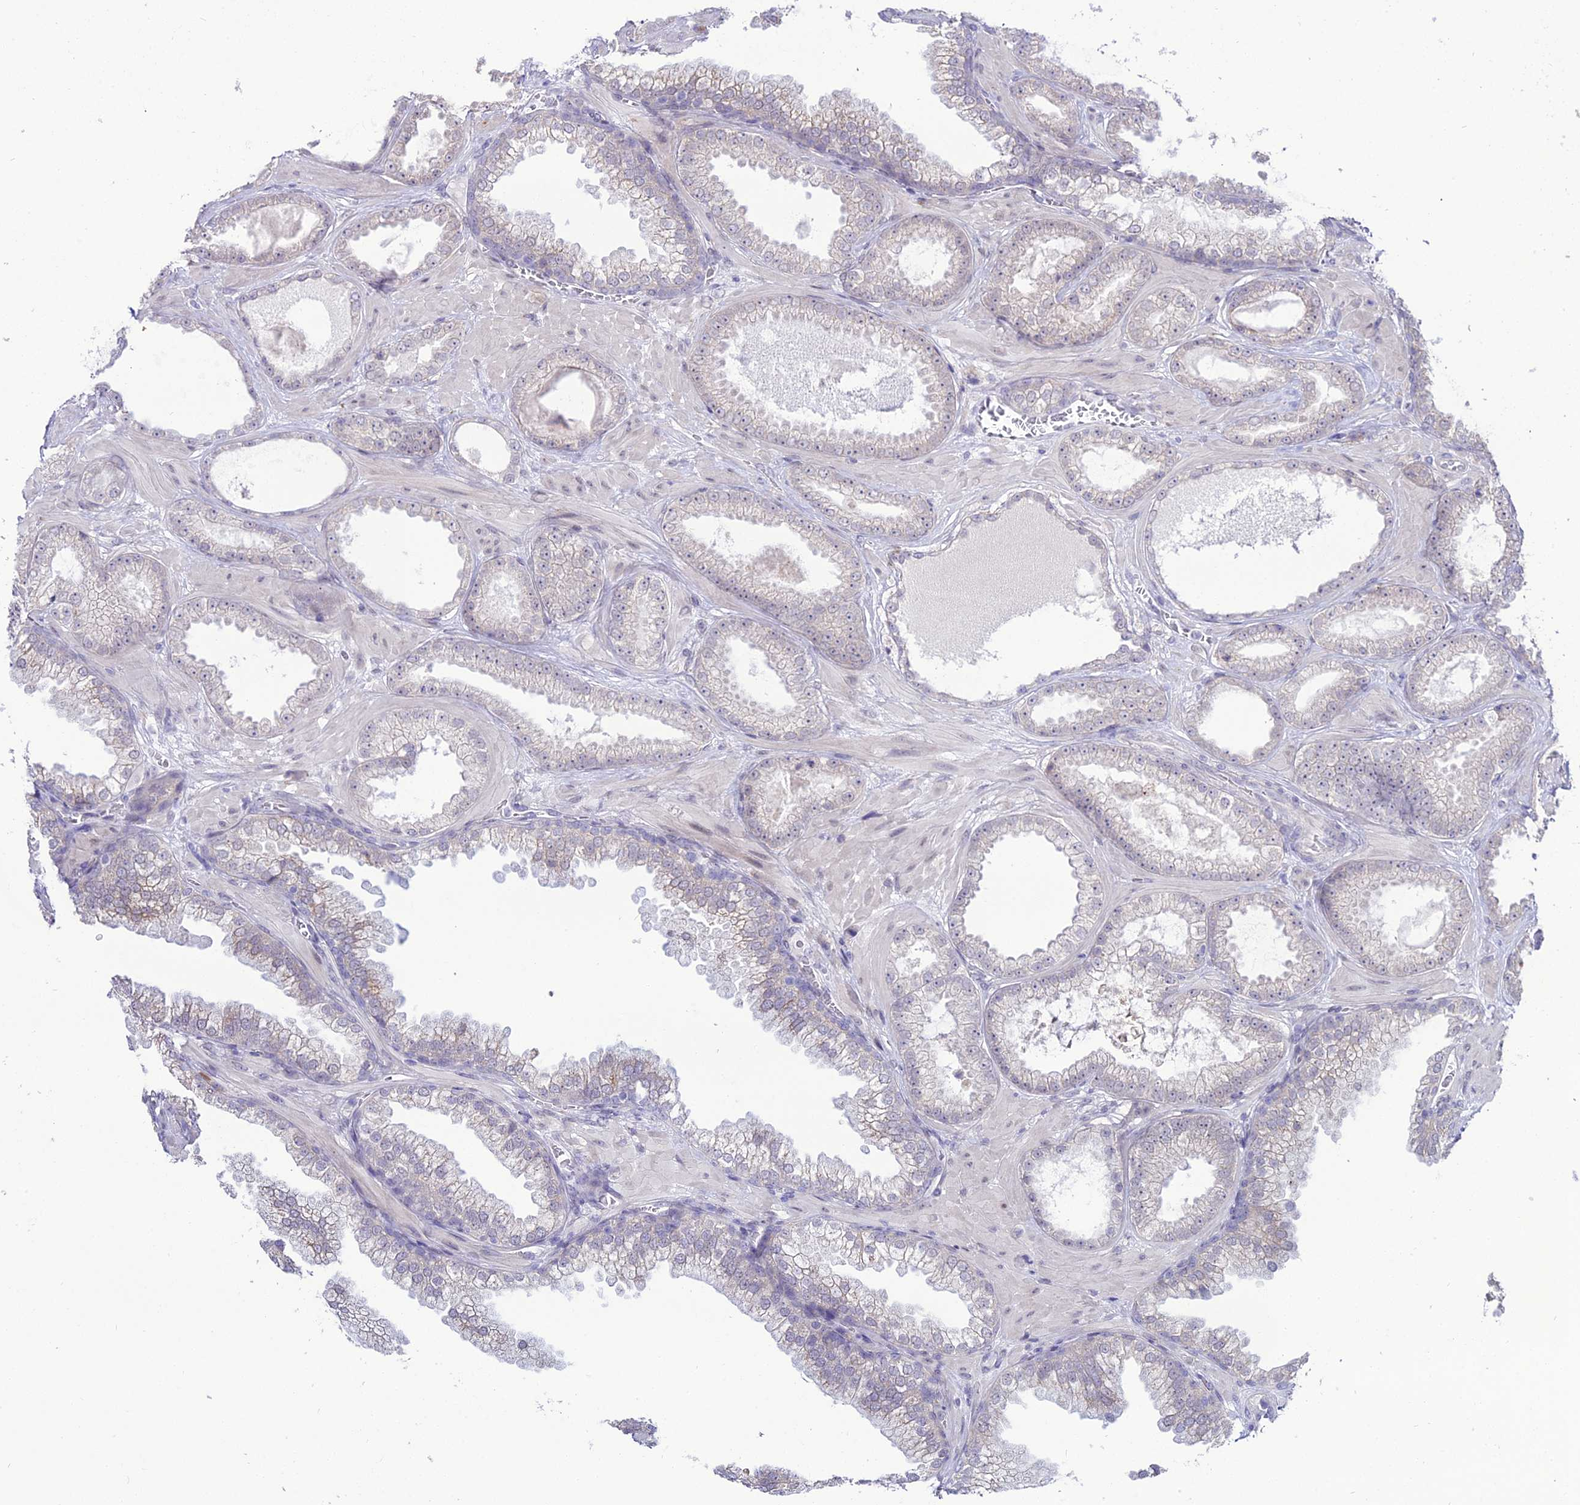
{"staining": {"intensity": "weak", "quantity": "<25%", "location": "cytoplasmic/membranous"}, "tissue": "prostate cancer", "cell_type": "Tumor cells", "image_type": "cancer", "snomed": [{"axis": "morphology", "description": "Adenocarcinoma, Low grade"}, {"axis": "topography", "description": "Prostate"}], "caption": "Image shows no significant protein expression in tumor cells of prostate adenocarcinoma (low-grade).", "gene": "TROAP", "patient": {"sex": "male", "age": 57}}